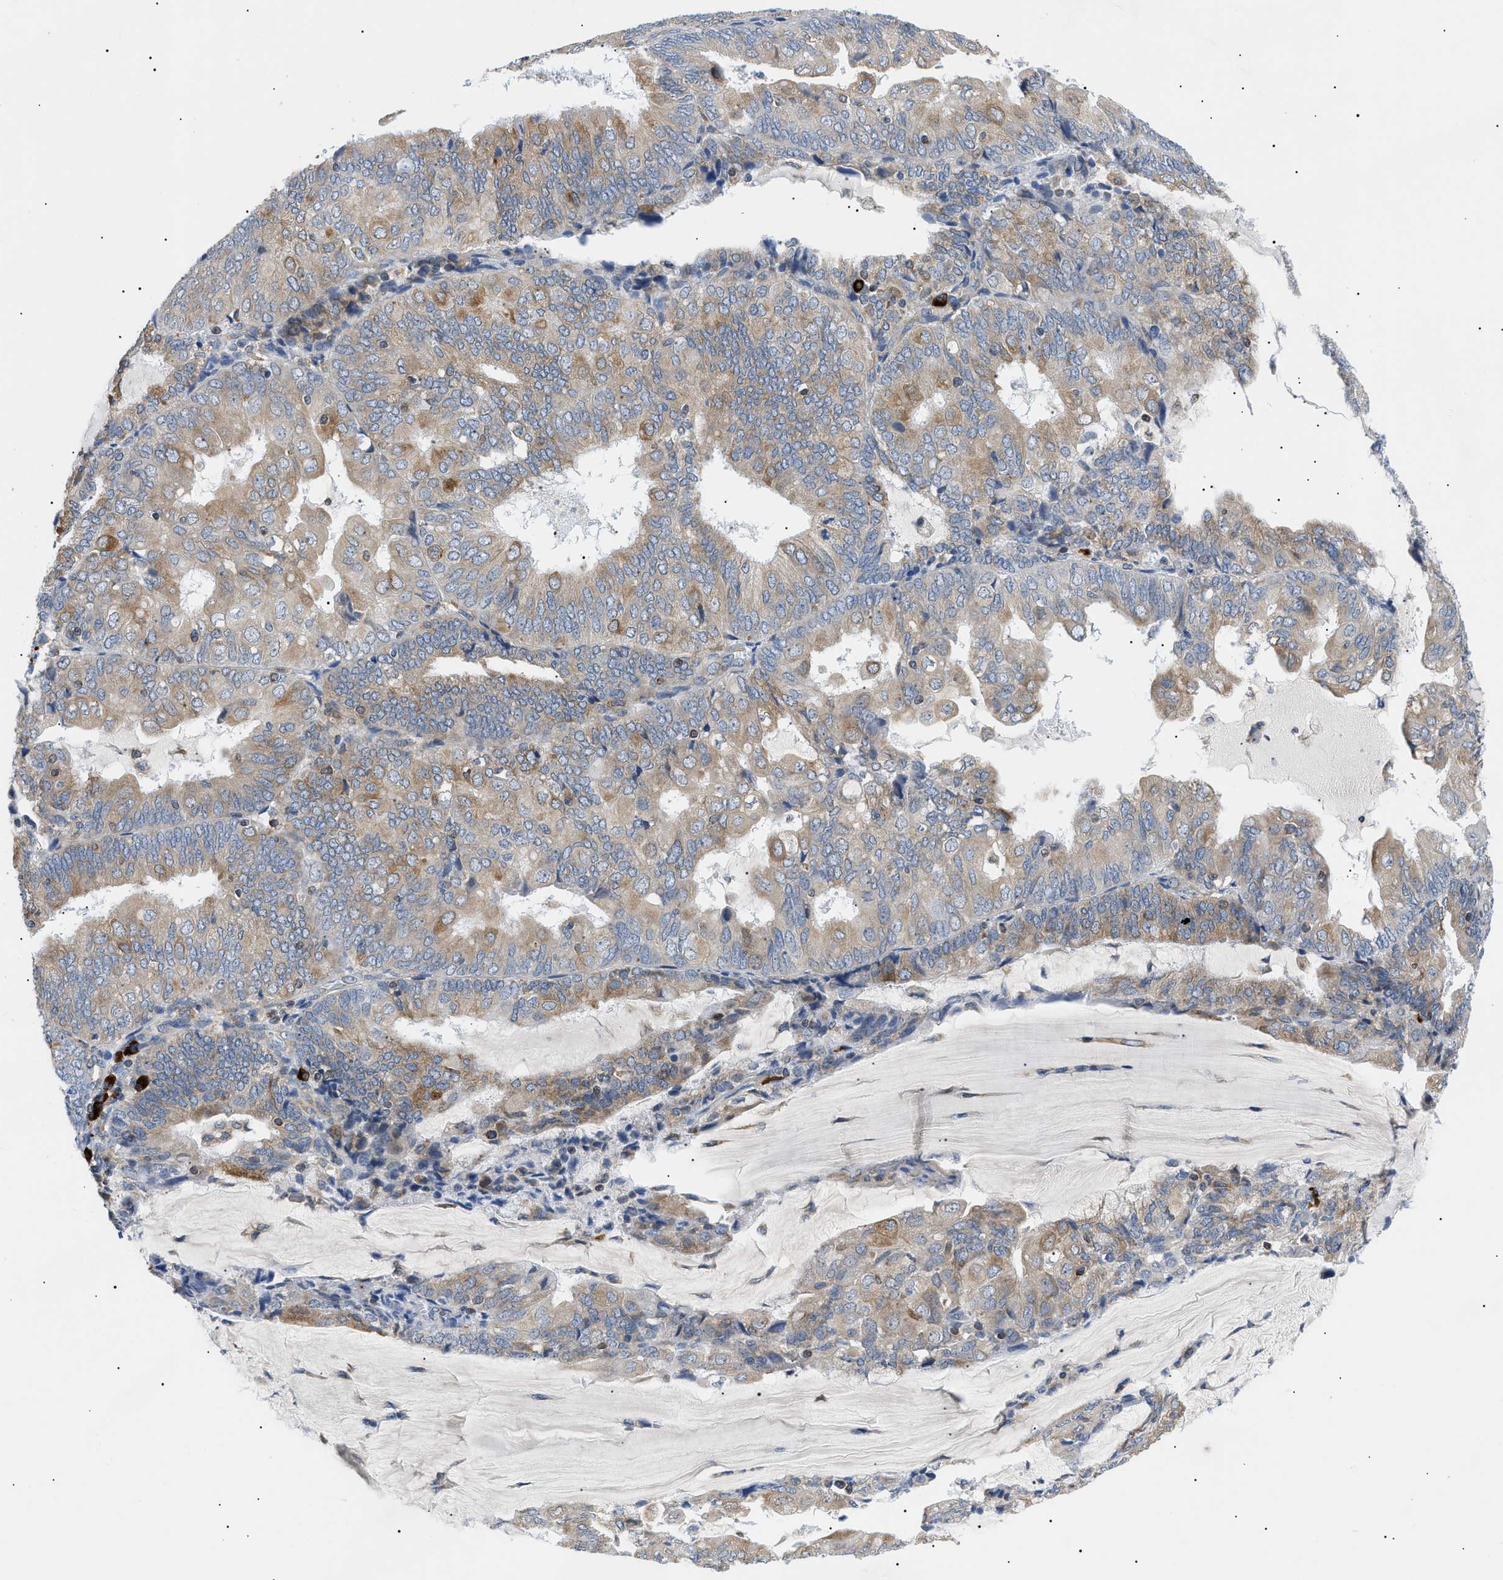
{"staining": {"intensity": "moderate", "quantity": ">75%", "location": "cytoplasmic/membranous"}, "tissue": "endometrial cancer", "cell_type": "Tumor cells", "image_type": "cancer", "snomed": [{"axis": "morphology", "description": "Adenocarcinoma, NOS"}, {"axis": "topography", "description": "Endometrium"}], "caption": "IHC photomicrograph of neoplastic tissue: human adenocarcinoma (endometrial) stained using immunohistochemistry (IHC) shows medium levels of moderate protein expression localized specifically in the cytoplasmic/membranous of tumor cells, appearing as a cytoplasmic/membranous brown color.", "gene": "DERL1", "patient": {"sex": "female", "age": 81}}